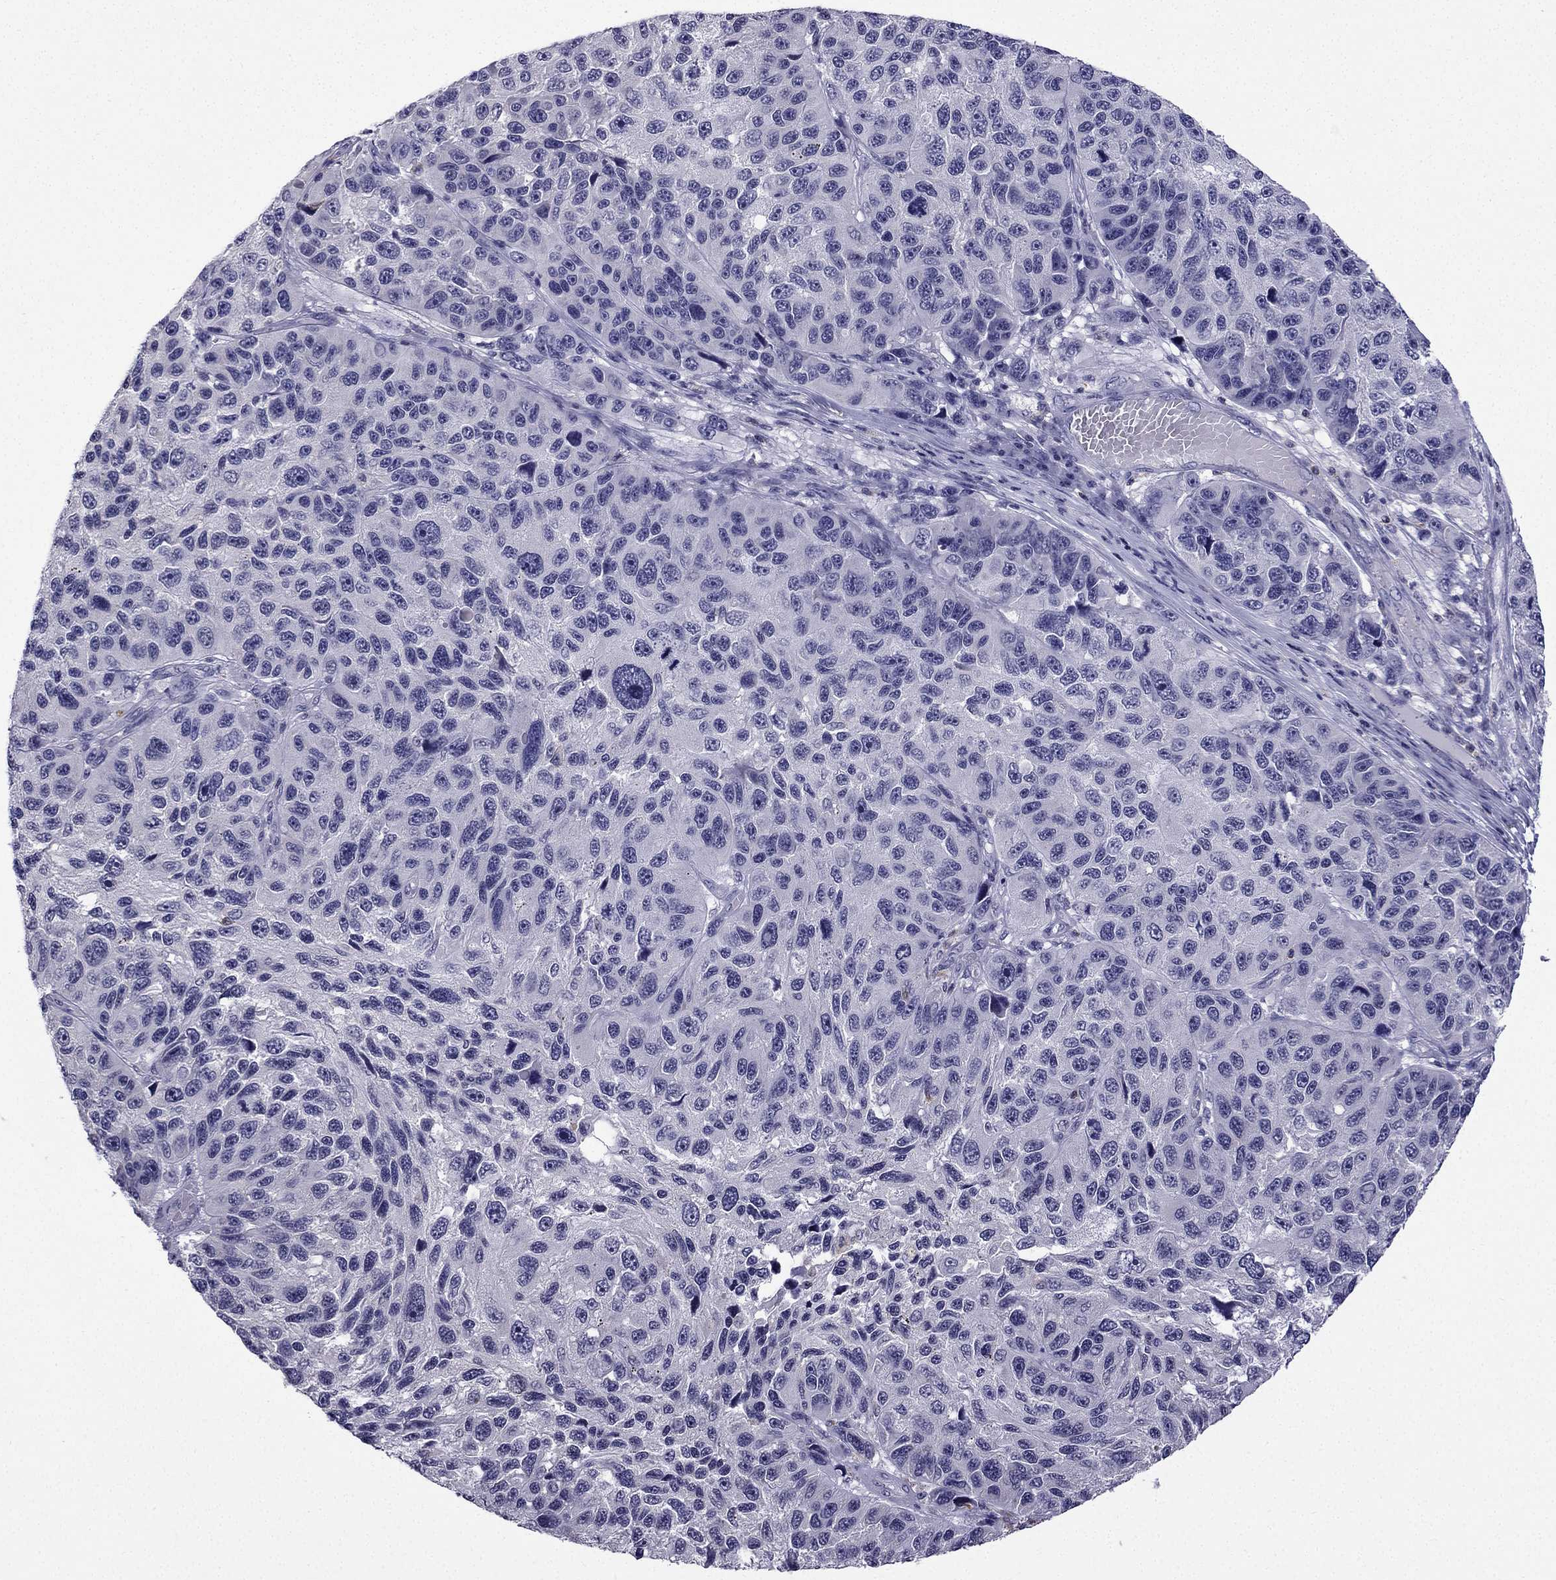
{"staining": {"intensity": "negative", "quantity": "none", "location": "none"}, "tissue": "melanoma", "cell_type": "Tumor cells", "image_type": "cancer", "snomed": [{"axis": "morphology", "description": "Malignant melanoma, NOS"}, {"axis": "topography", "description": "Skin"}], "caption": "The immunohistochemistry histopathology image has no significant staining in tumor cells of malignant melanoma tissue.", "gene": "CCK", "patient": {"sex": "male", "age": 53}}